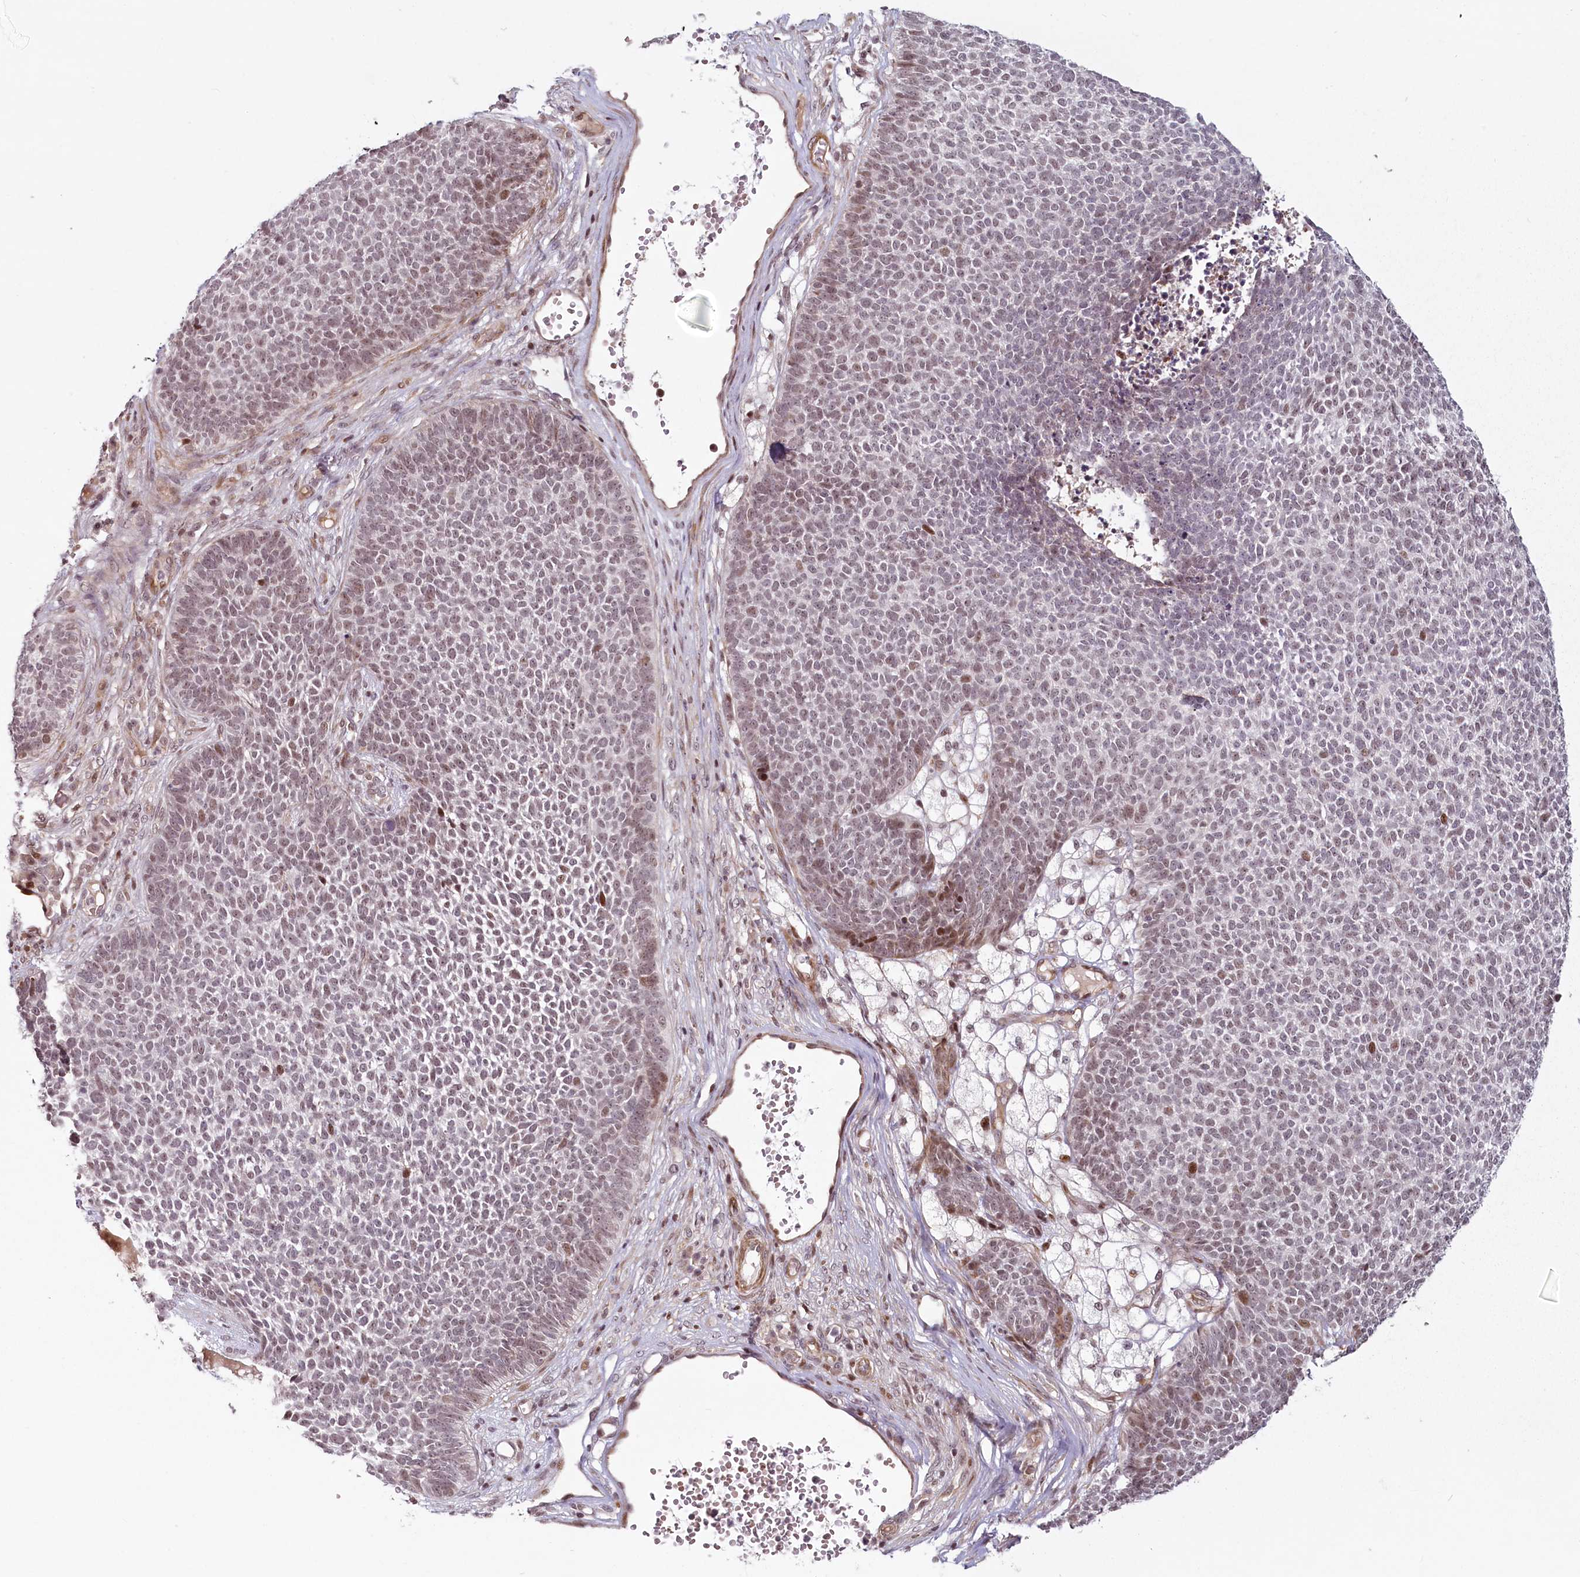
{"staining": {"intensity": "weak", "quantity": "25%-75%", "location": "nuclear"}, "tissue": "skin cancer", "cell_type": "Tumor cells", "image_type": "cancer", "snomed": [{"axis": "morphology", "description": "Basal cell carcinoma"}, {"axis": "topography", "description": "Skin"}], "caption": "IHC of human basal cell carcinoma (skin) exhibits low levels of weak nuclear expression in approximately 25%-75% of tumor cells. Using DAB (brown) and hematoxylin (blue) stains, captured at high magnification using brightfield microscopy.", "gene": "FAM204A", "patient": {"sex": "female", "age": 84}}